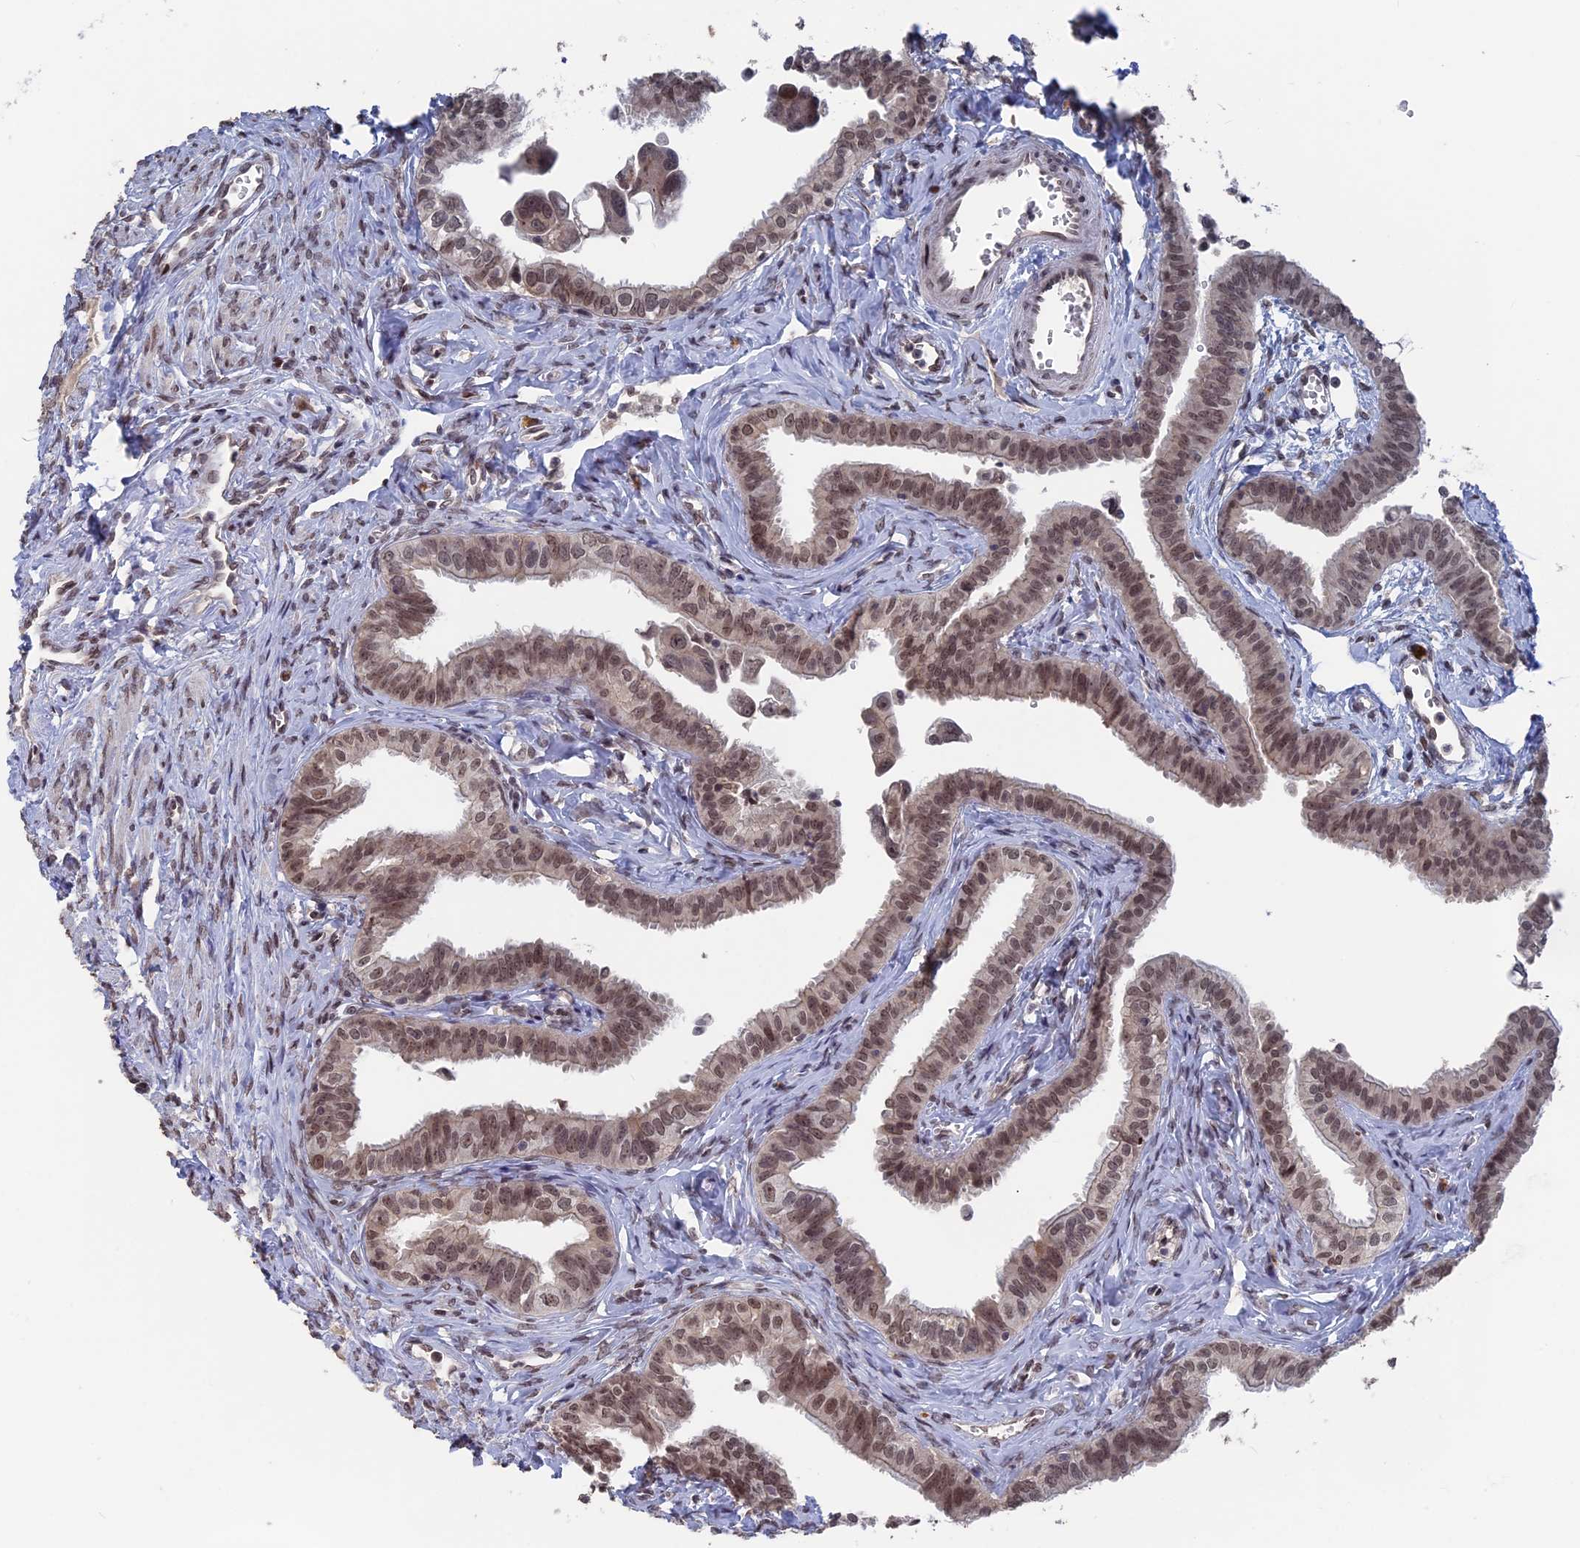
{"staining": {"intensity": "moderate", "quantity": ">75%", "location": "cytoplasmic/membranous,nuclear"}, "tissue": "fallopian tube", "cell_type": "Glandular cells", "image_type": "normal", "snomed": [{"axis": "morphology", "description": "Normal tissue, NOS"}, {"axis": "morphology", "description": "Carcinoma, NOS"}, {"axis": "topography", "description": "Fallopian tube"}, {"axis": "topography", "description": "Ovary"}], "caption": "The photomicrograph reveals immunohistochemical staining of normal fallopian tube. There is moderate cytoplasmic/membranous,nuclear expression is appreciated in approximately >75% of glandular cells.", "gene": "NR2C2AP", "patient": {"sex": "female", "age": 59}}